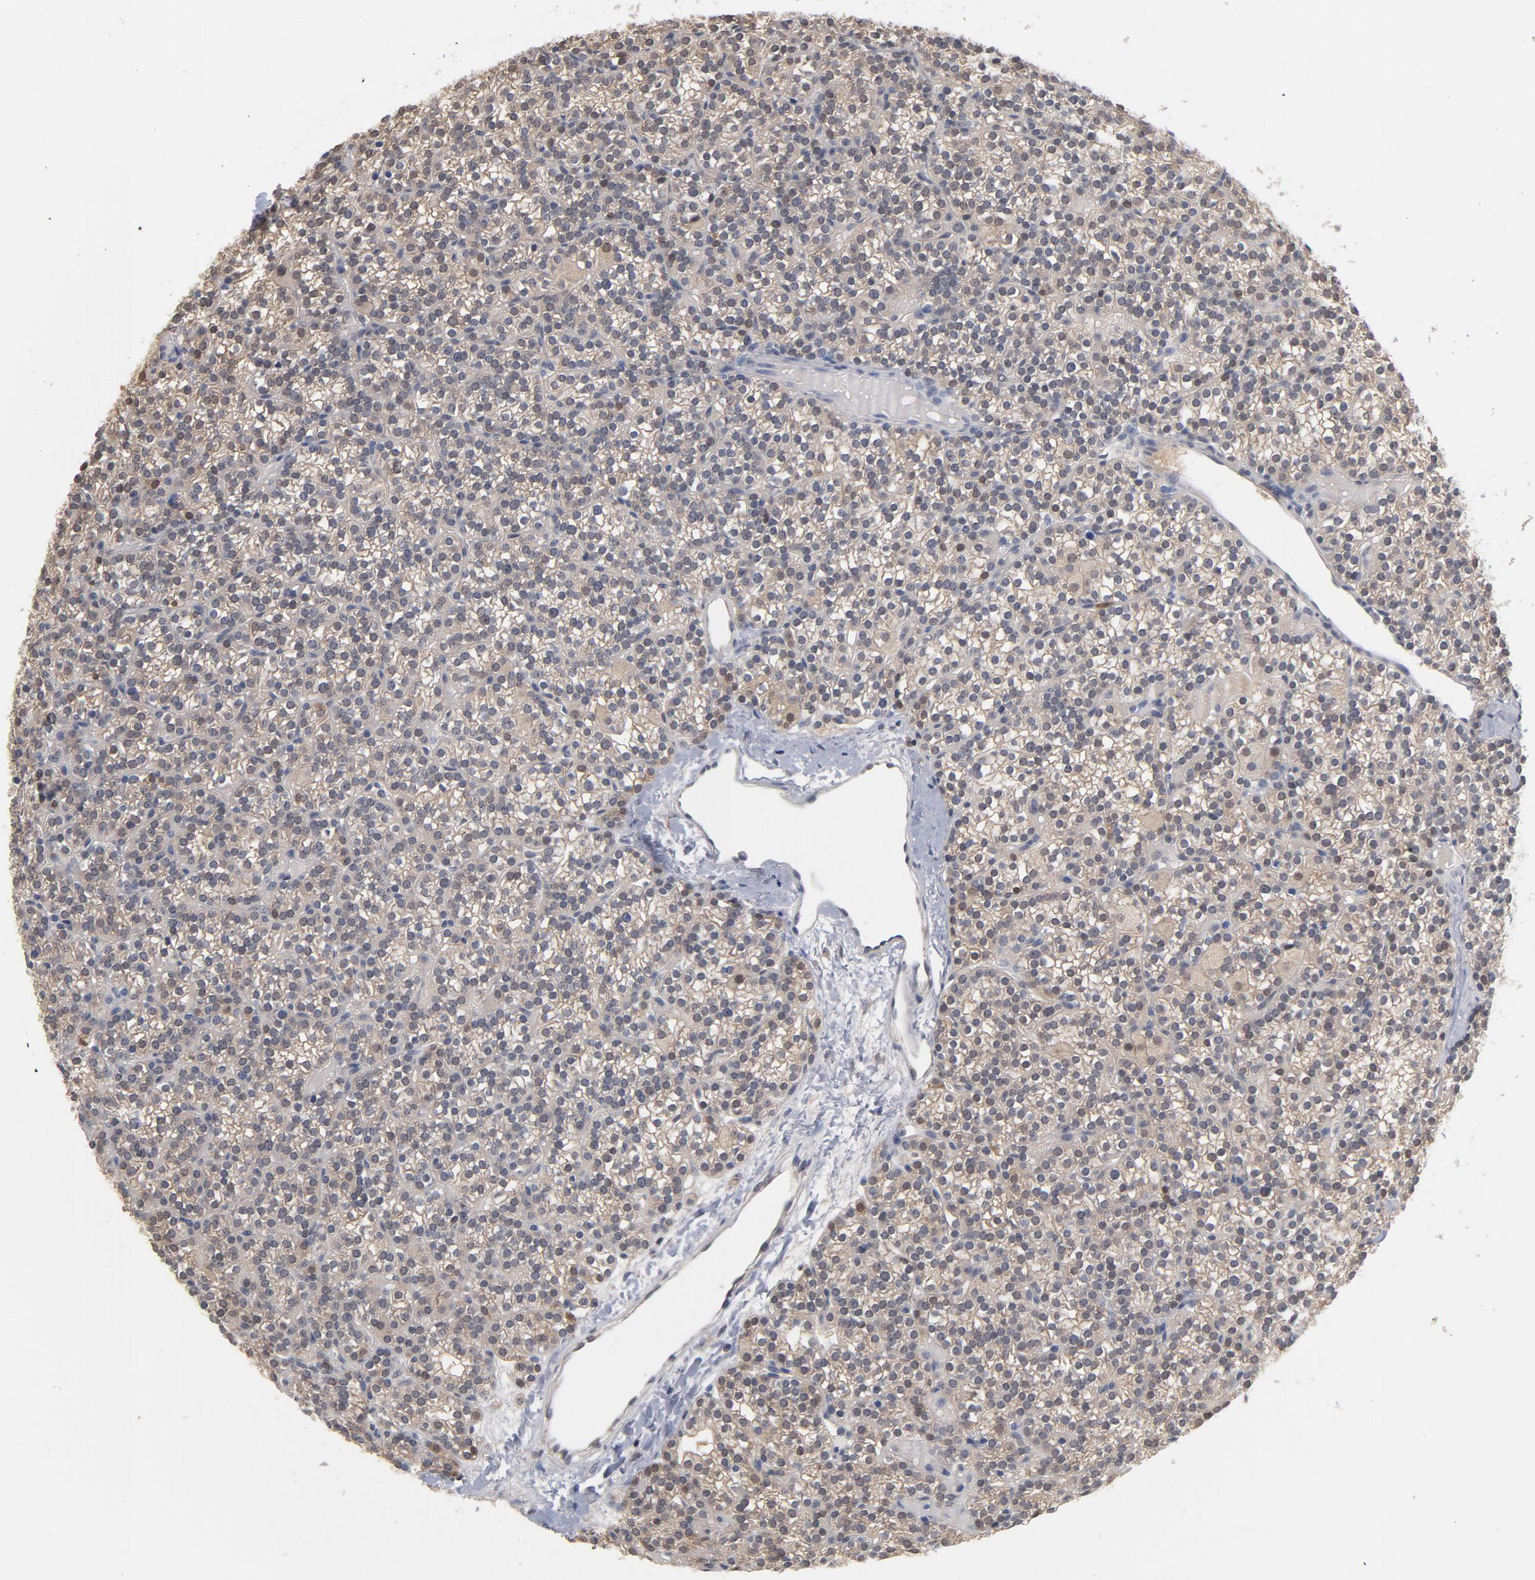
{"staining": {"intensity": "weak", "quantity": "25%-75%", "location": "cytoplasmic/membranous"}, "tissue": "parathyroid gland", "cell_type": "Glandular cells", "image_type": "normal", "snomed": [{"axis": "morphology", "description": "Normal tissue, NOS"}, {"axis": "topography", "description": "Parathyroid gland"}], "caption": "The immunohistochemical stain labels weak cytoplasmic/membranous positivity in glandular cells of benign parathyroid gland.", "gene": "MIF", "patient": {"sex": "female", "age": 50}}